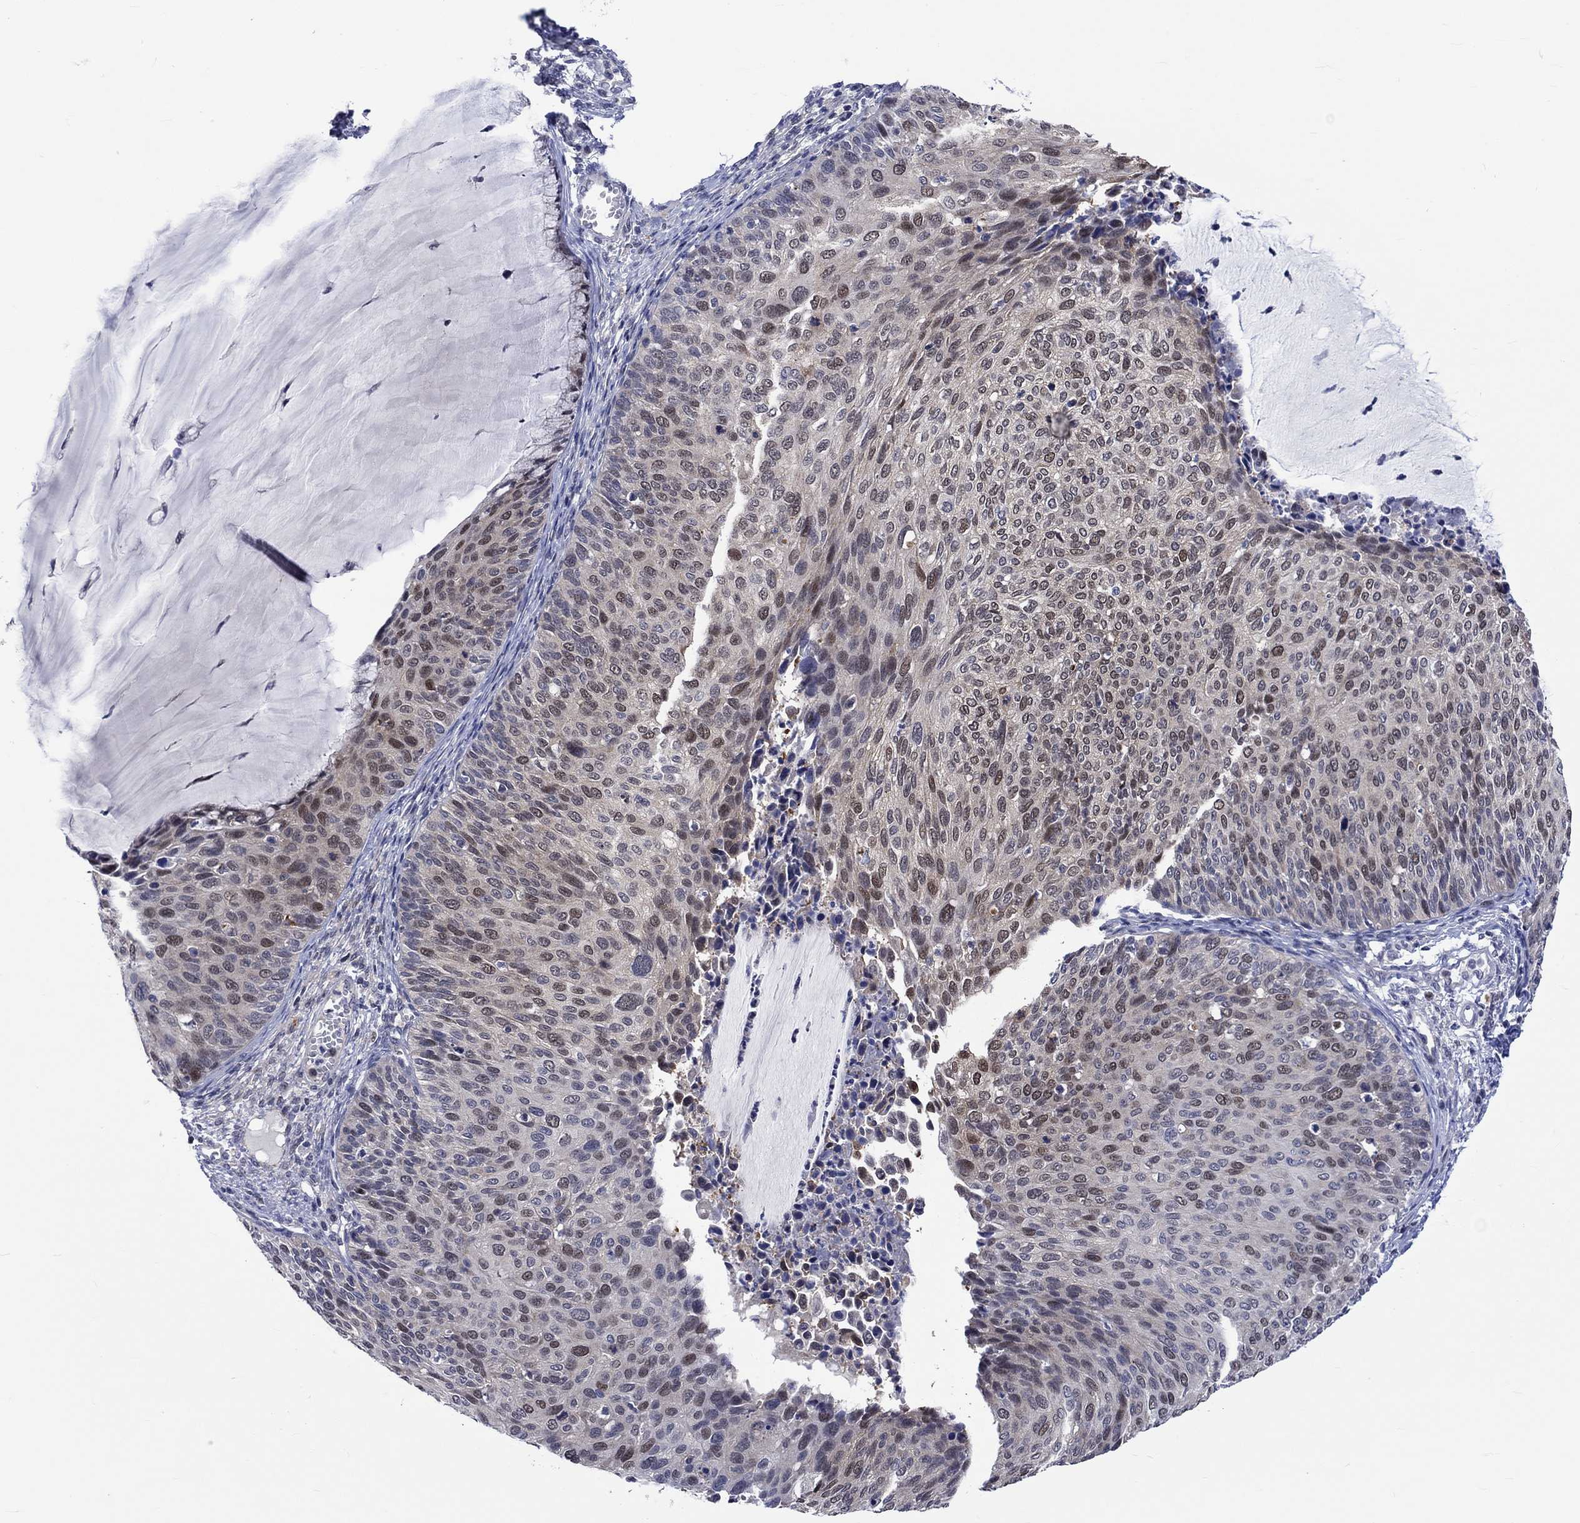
{"staining": {"intensity": "moderate", "quantity": "<25%", "location": "nuclear"}, "tissue": "cervical cancer", "cell_type": "Tumor cells", "image_type": "cancer", "snomed": [{"axis": "morphology", "description": "Squamous cell carcinoma, NOS"}, {"axis": "topography", "description": "Cervix"}], "caption": "Cervical cancer (squamous cell carcinoma) stained for a protein (brown) demonstrates moderate nuclear positive expression in approximately <25% of tumor cells.", "gene": "E2F8", "patient": {"sex": "female", "age": 36}}